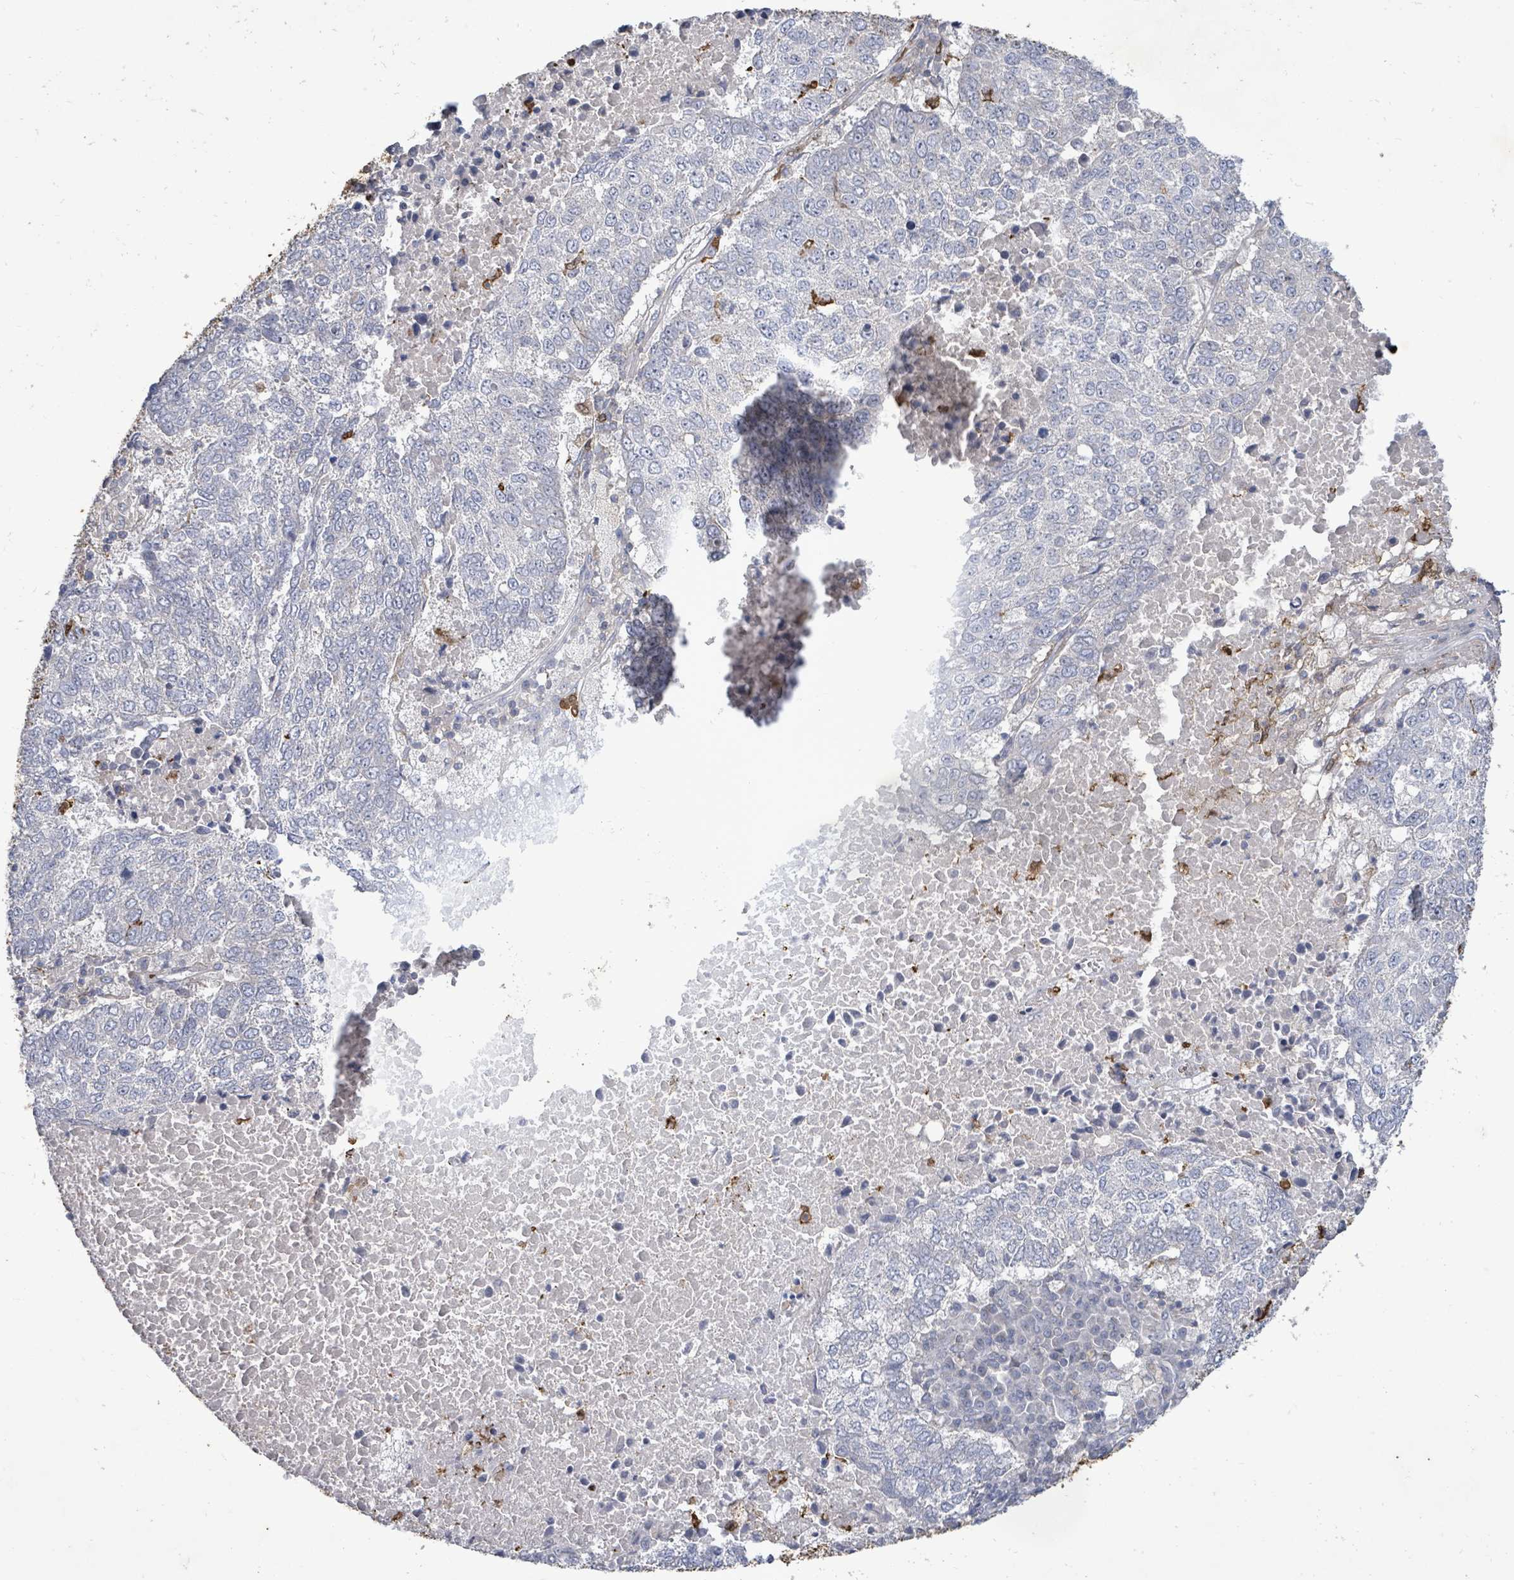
{"staining": {"intensity": "negative", "quantity": "none", "location": "none"}, "tissue": "lung cancer", "cell_type": "Tumor cells", "image_type": "cancer", "snomed": [{"axis": "morphology", "description": "Squamous cell carcinoma, NOS"}, {"axis": "topography", "description": "Lung"}], "caption": "An IHC photomicrograph of lung cancer is shown. There is no staining in tumor cells of lung cancer.", "gene": "FAM210A", "patient": {"sex": "male", "age": 73}}